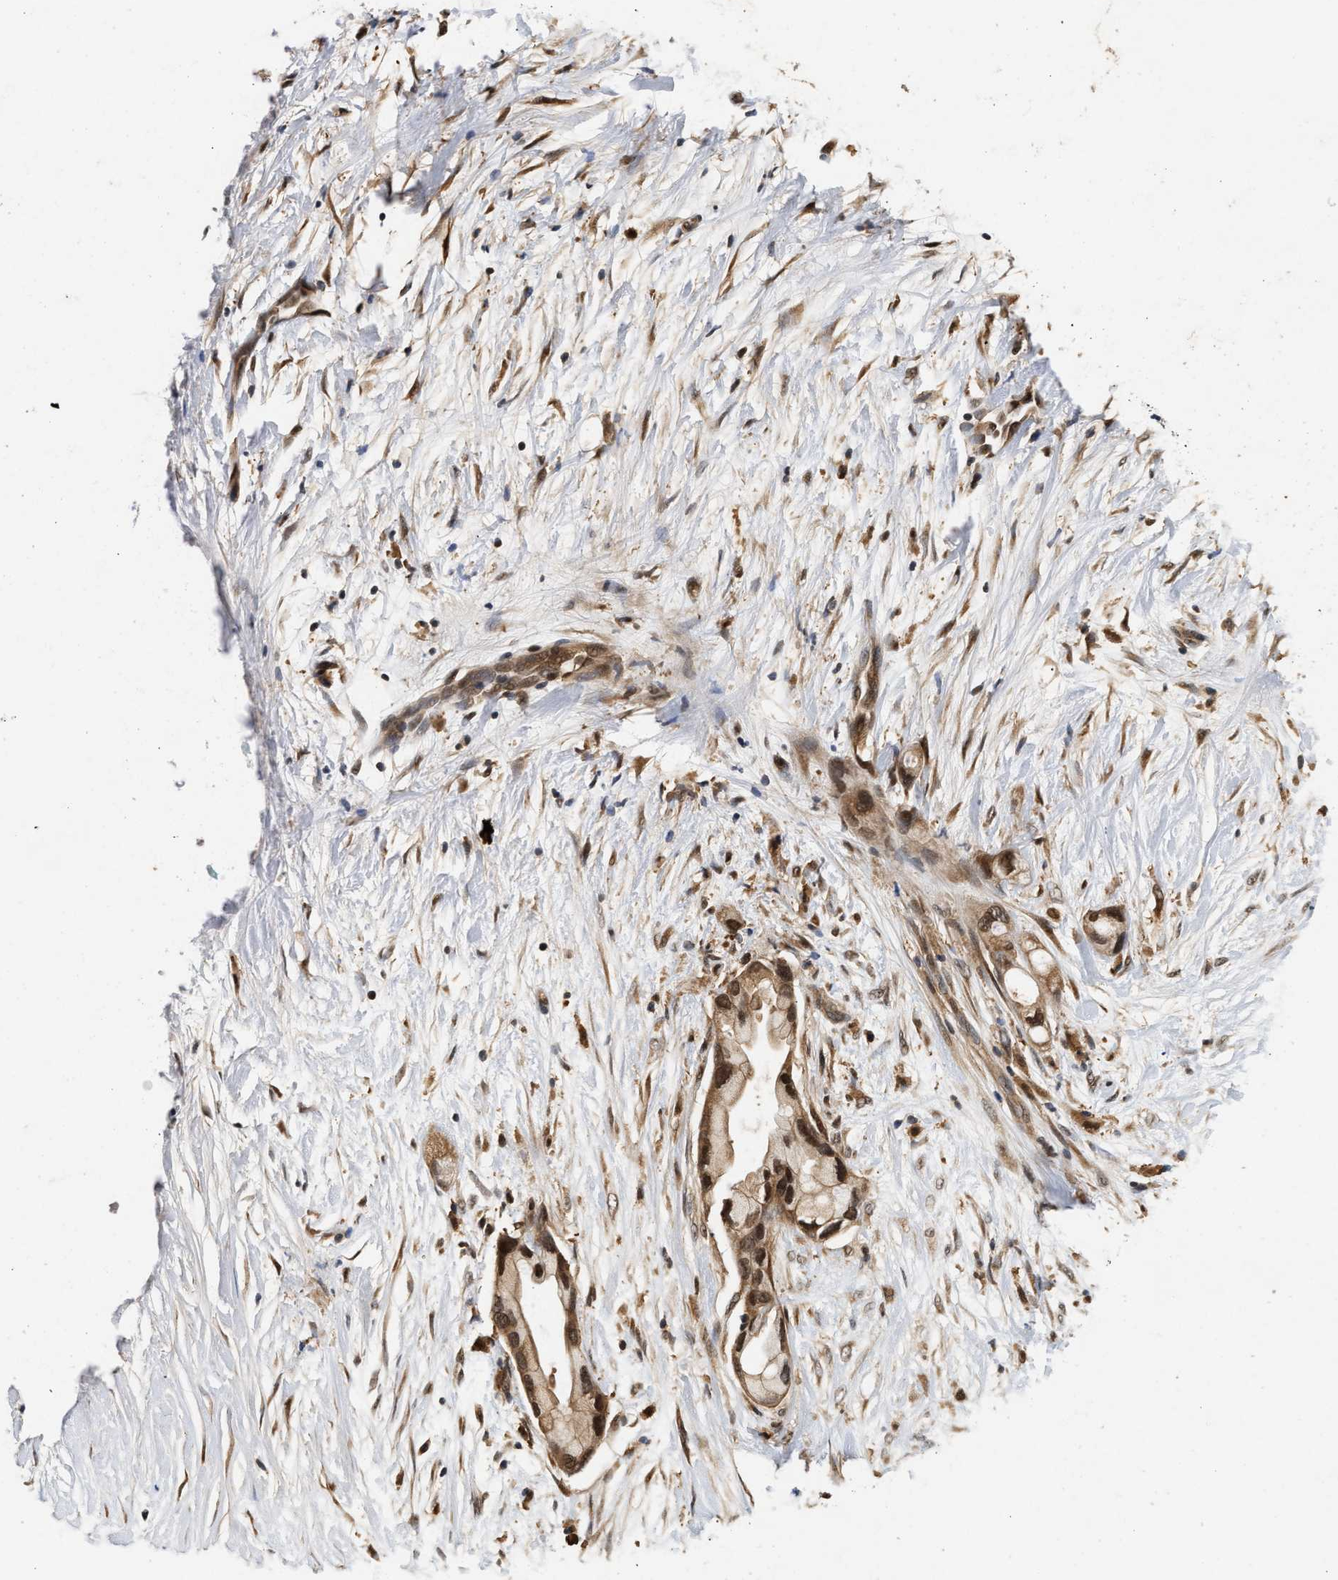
{"staining": {"intensity": "moderate", "quantity": ">75%", "location": "cytoplasmic/membranous,nuclear"}, "tissue": "pancreatic cancer", "cell_type": "Tumor cells", "image_type": "cancer", "snomed": [{"axis": "morphology", "description": "Adenocarcinoma, NOS"}, {"axis": "topography", "description": "Pancreas"}], "caption": "Moderate cytoplasmic/membranous and nuclear protein expression is appreciated in about >75% of tumor cells in pancreatic cancer (adenocarcinoma).", "gene": "ABHD5", "patient": {"sex": "female", "age": 59}}